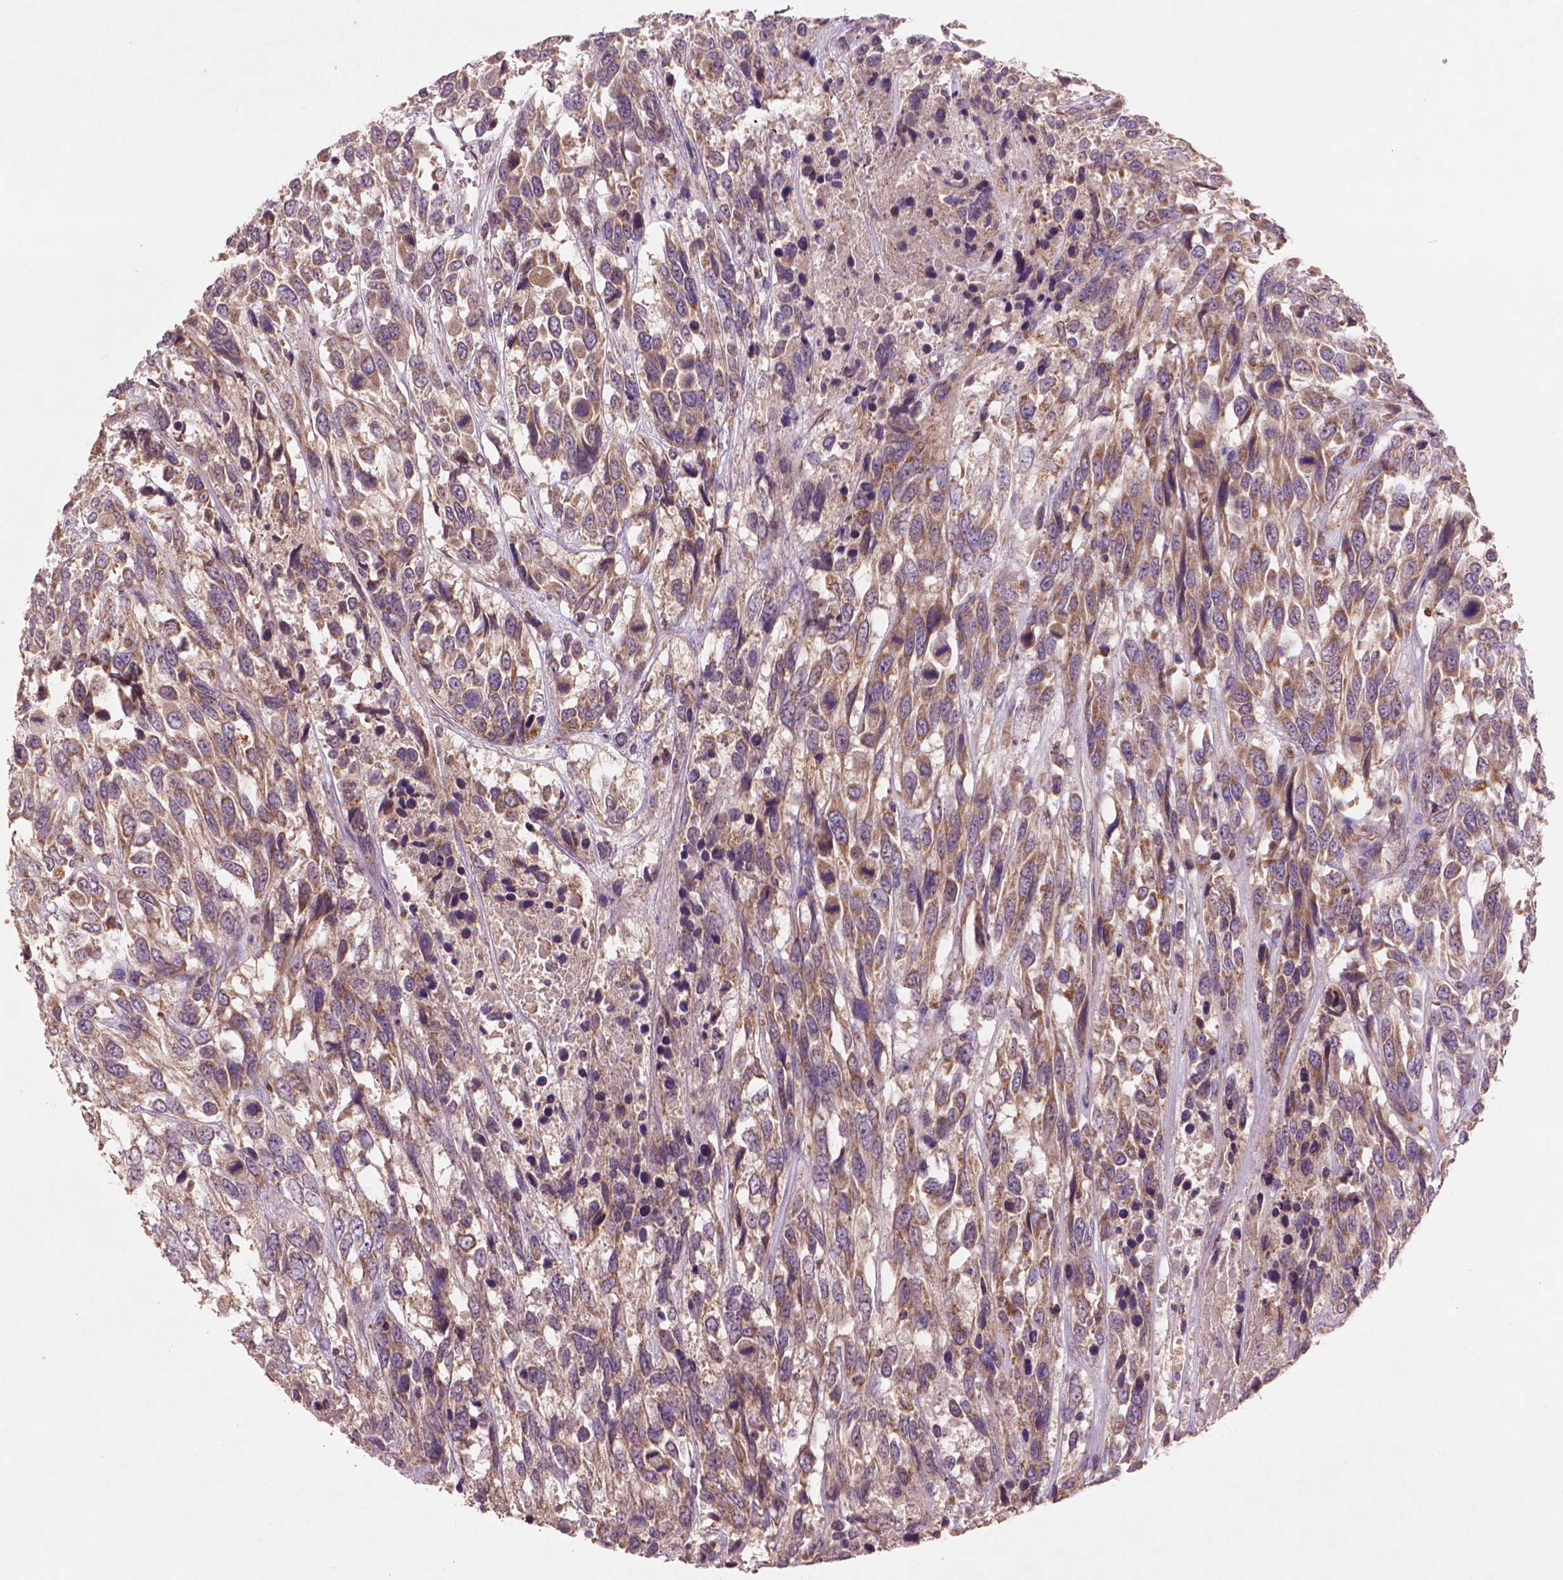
{"staining": {"intensity": "weak", "quantity": ">75%", "location": "cytoplasmic/membranous"}, "tissue": "urothelial cancer", "cell_type": "Tumor cells", "image_type": "cancer", "snomed": [{"axis": "morphology", "description": "Urothelial carcinoma, High grade"}, {"axis": "topography", "description": "Urinary bladder"}], "caption": "The immunohistochemical stain labels weak cytoplasmic/membranous staining in tumor cells of urothelial cancer tissue.", "gene": "NLRX1", "patient": {"sex": "female", "age": 70}}